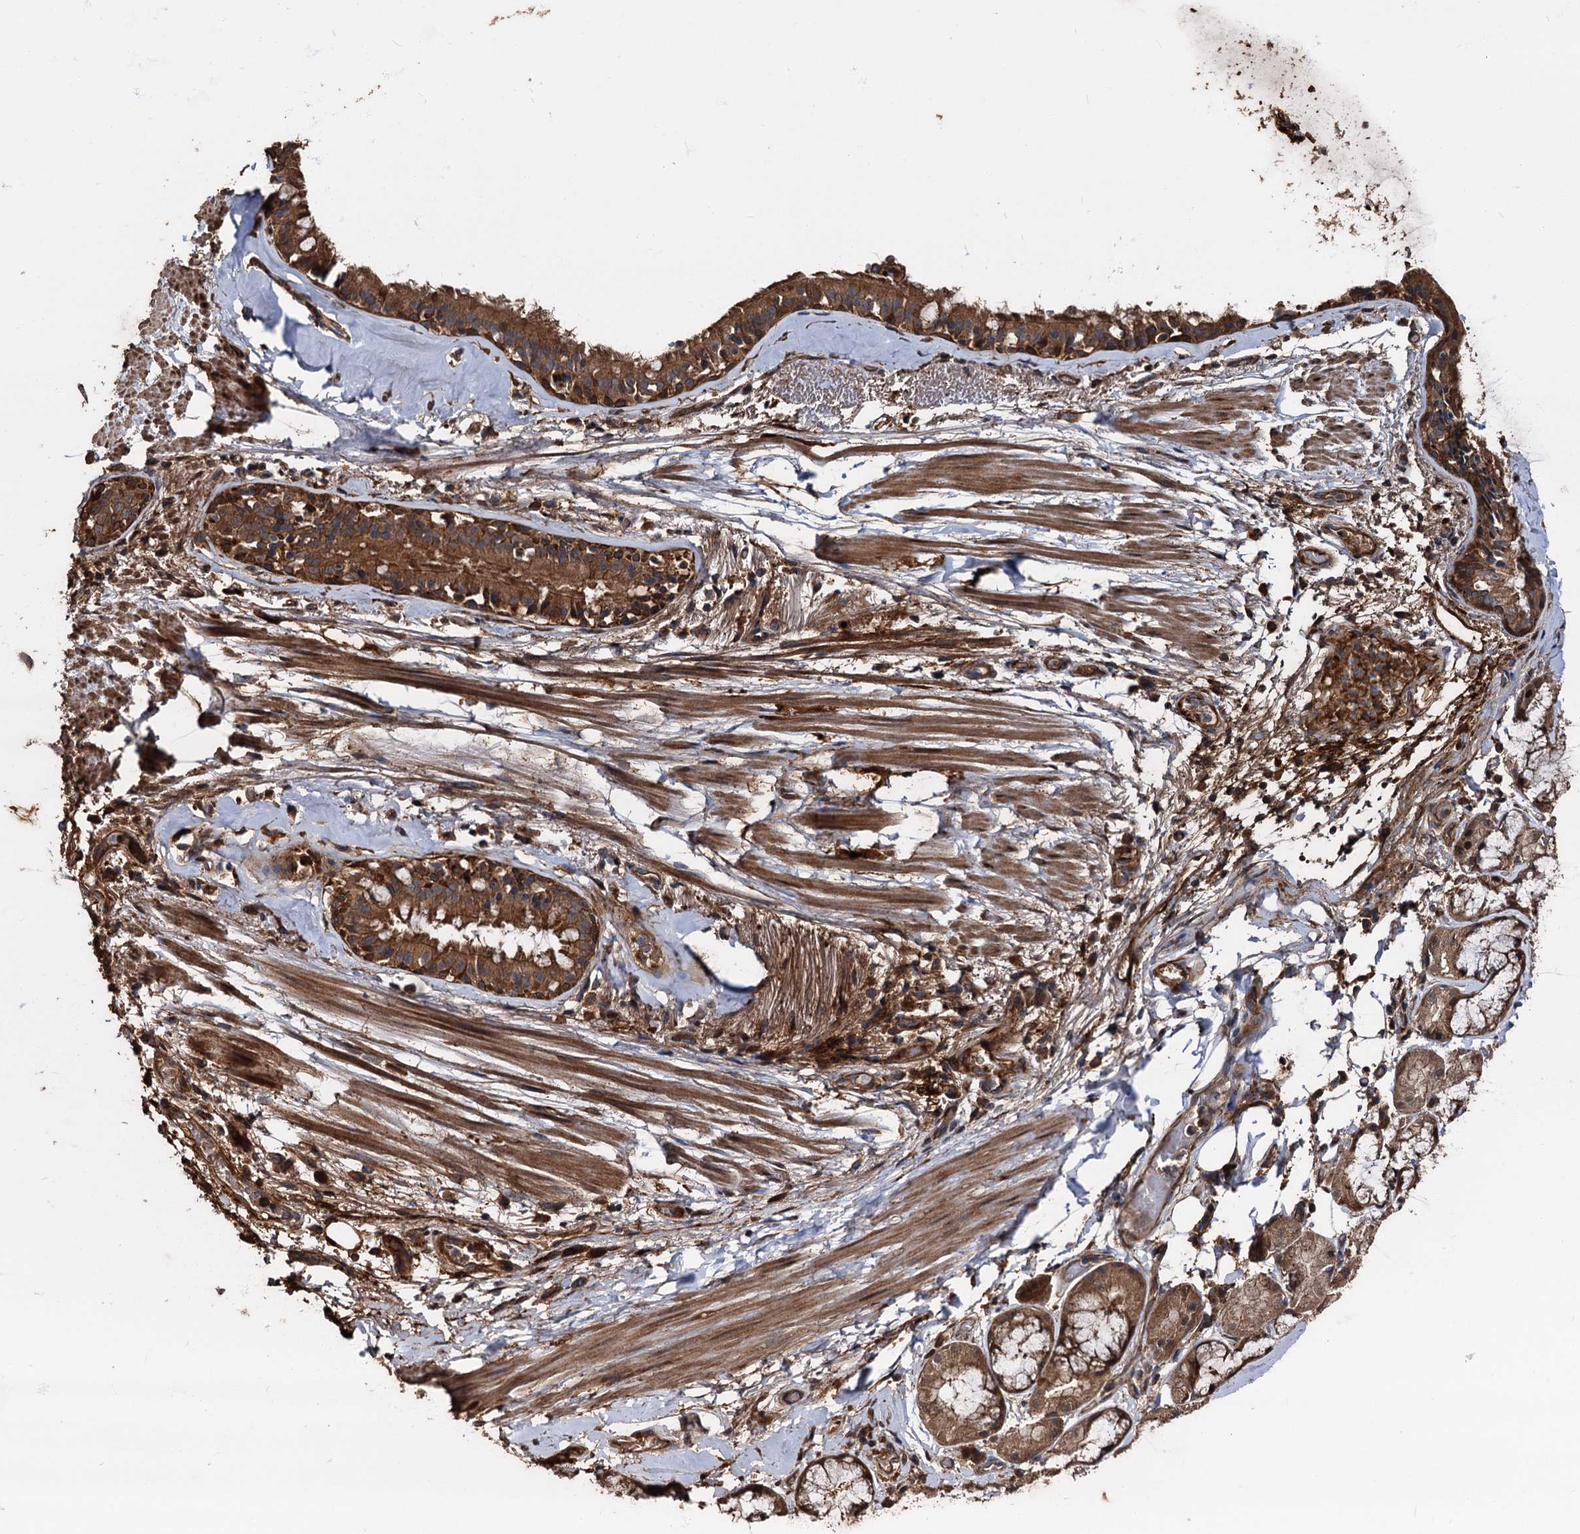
{"staining": {"intensity": "strong", "quantity": ">75%", "location": "cytoplasmic/membranous"}, "tissue": "soft tissue", "cell_type": "Fibroblasts", "image_type": "normal", "snomed": [{"axis": "morphology", "description": "Normal tissue, NOS"}, {"axis": "topography", "description": "Lymph node"}, {"axis": "topography", "description": "Cartilage tissue"}, {"axis": "topography", "description": "Bronchus"}], "caption": "Immunohistochemistry (IHC) of unremarkable human soft tissue reveals high levels of strong cytoplasmic/membranous expression in about >75% of fibroblasts.", "gene": "PEX5", "patient": {"sex": "male", "age": 63}}